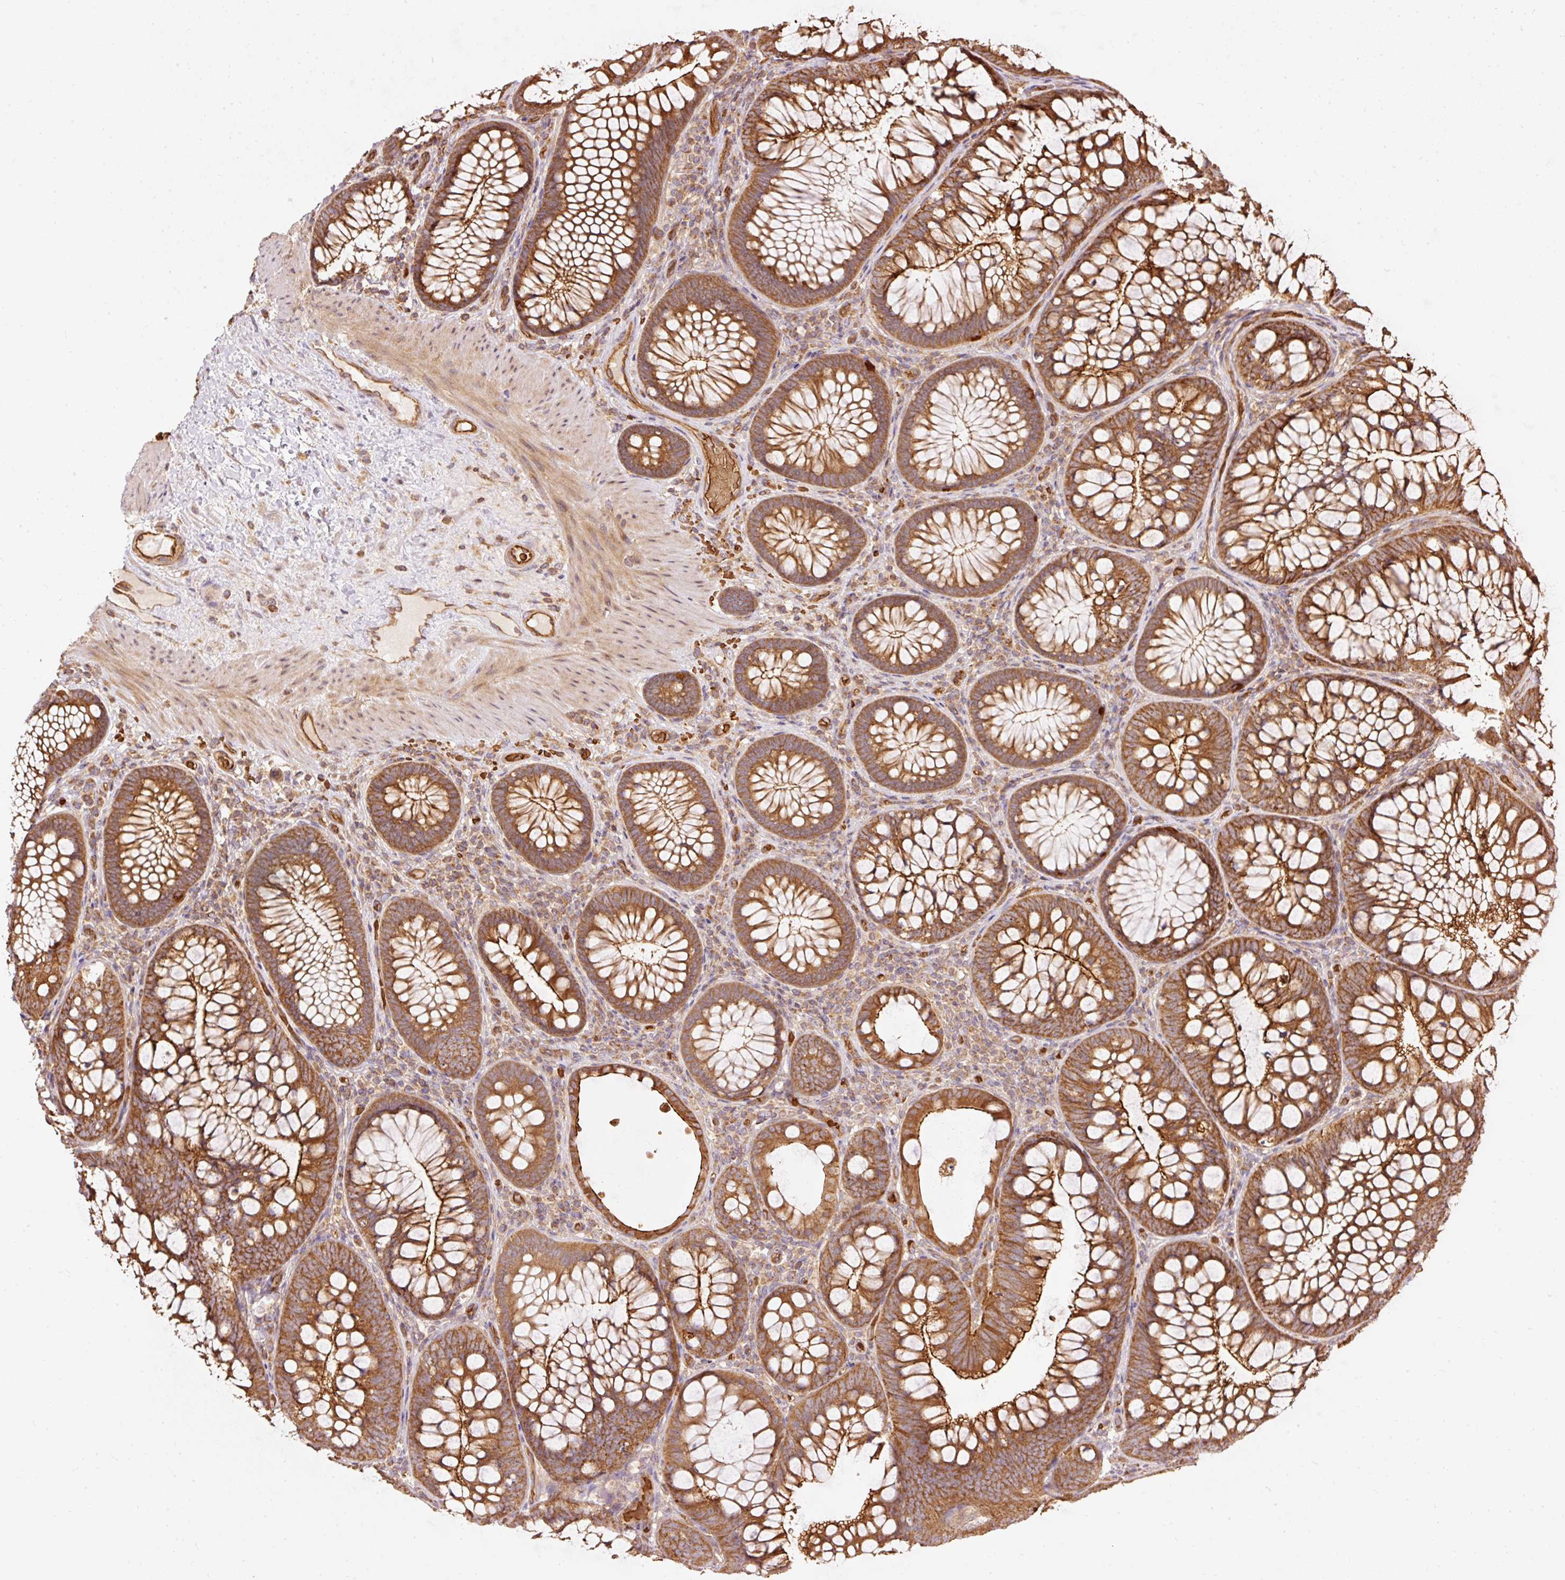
{"staining": {"intensity": "moderate", "quantity": ">75%", "location": "cytoplasmic/membranous"}, "tissue": "colon", "cell_type": "Endothelial cells", "image_type": "normal", "snomed": [{"axis": "morphology", "description": "Normal tissue, NOS"}, {"axis": "morphology", "description": "Adenoma, NOS"}, {"axis": "topography", "description": "Soft tissue"}, {"axis": "topography", "description": "Colon"}], "caption": "IHC histopathology image of benign human colon stained for a protein (brown), which displays medium levels of moderate cytoplasmic/membranous staining in about >75% of endothelial cells.", "gene": "ADCY4", "patient": {"sex": "male", "age": 47}}